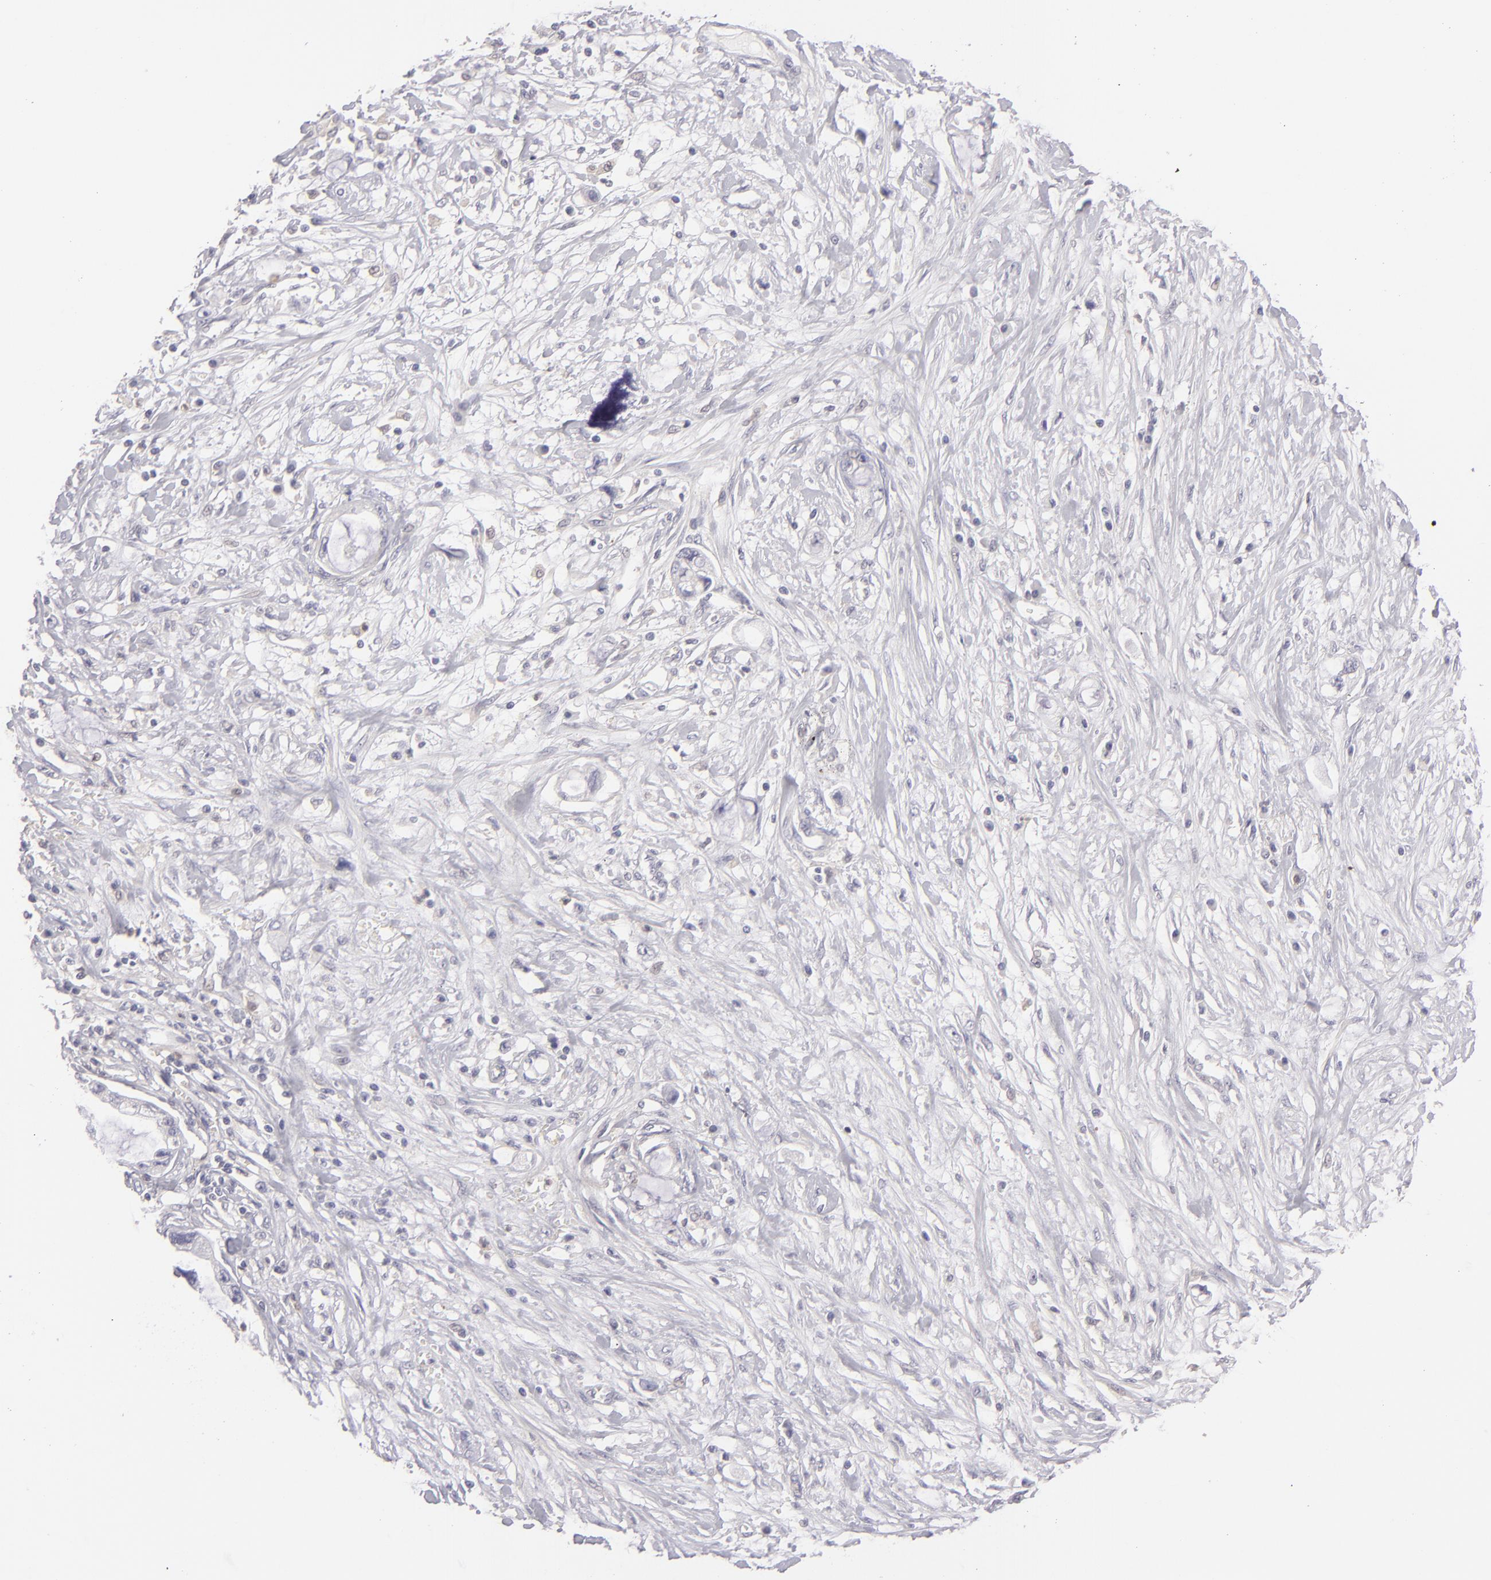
{"staining": {"intensity": "negative", "quantity": "none", "location": "none"}, "tissue": "pancreatic cancer", "cell_type": "Tumor cells", "image_type": "cancer", "snomed": [{"axis": "morphology", "description": "Adenocarcinoma, NOS"}, {"axis": "topography", "description": "Pancreas"}, {"axis": "topography", "description": "Stomach, upper"}], "caption": "This is a photomicrograph of IHC staining of pancreatic adenocarcinoma, which shows no staining in tumor cells.", "gene": "MMP10", "patient": {"sex": "male", "age": 77}}